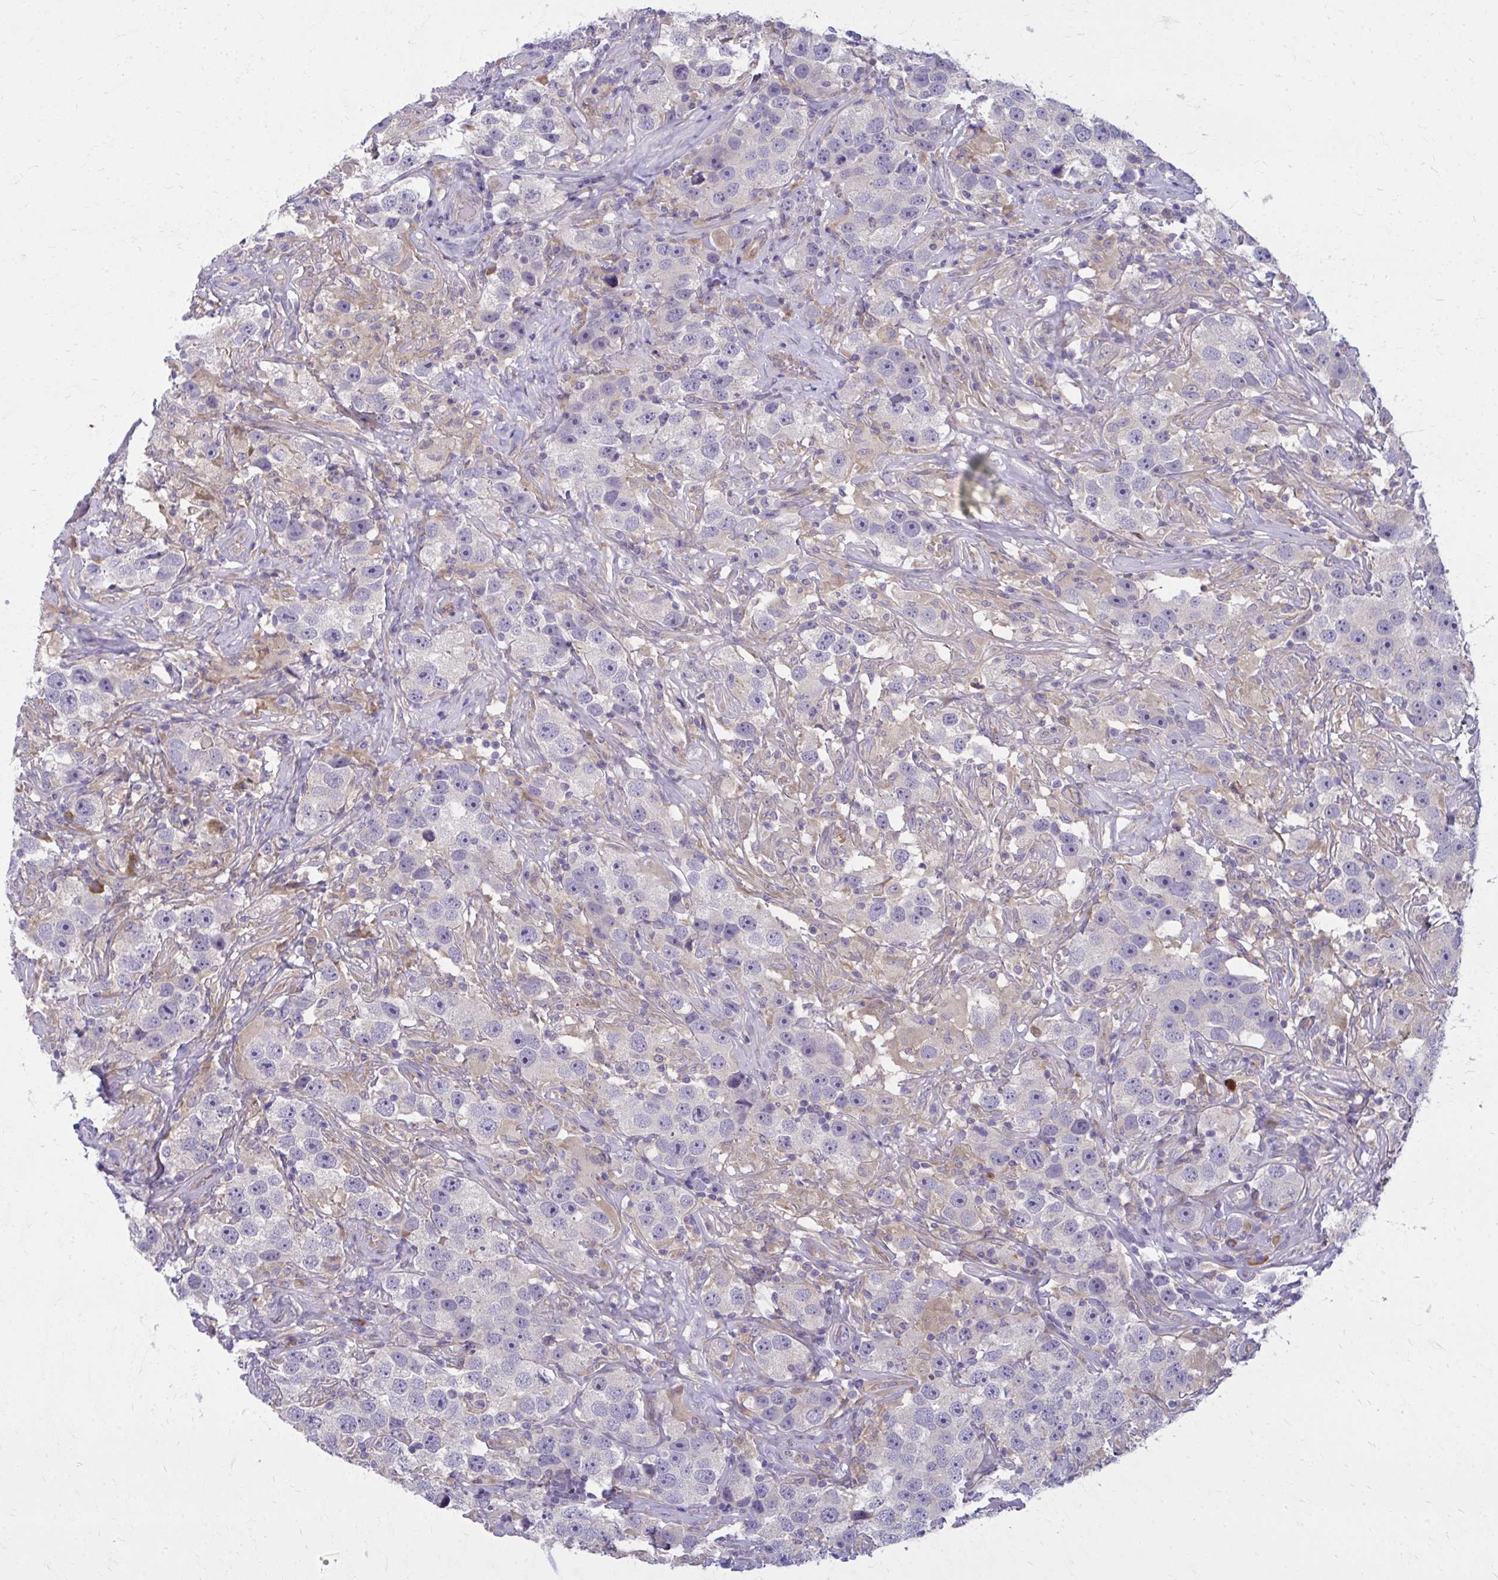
{"staining": {"intensity": "negative", "quantity": "none", "location": "none"}, "tissue": "testis cancer", "cell_type": "Tumor cells", "image_type": "cancer", "snomed": [{"axis": "morphology", "description": "Seminoma, NOS"}, {"axis": "topography", "description": "Testis"}], "caption": "Image shows no protein expression in tumor cells of testis cancer (seminoma) tissue.", "gene": "CEMP1", "patient": {"sex": "male", "age": 49}}